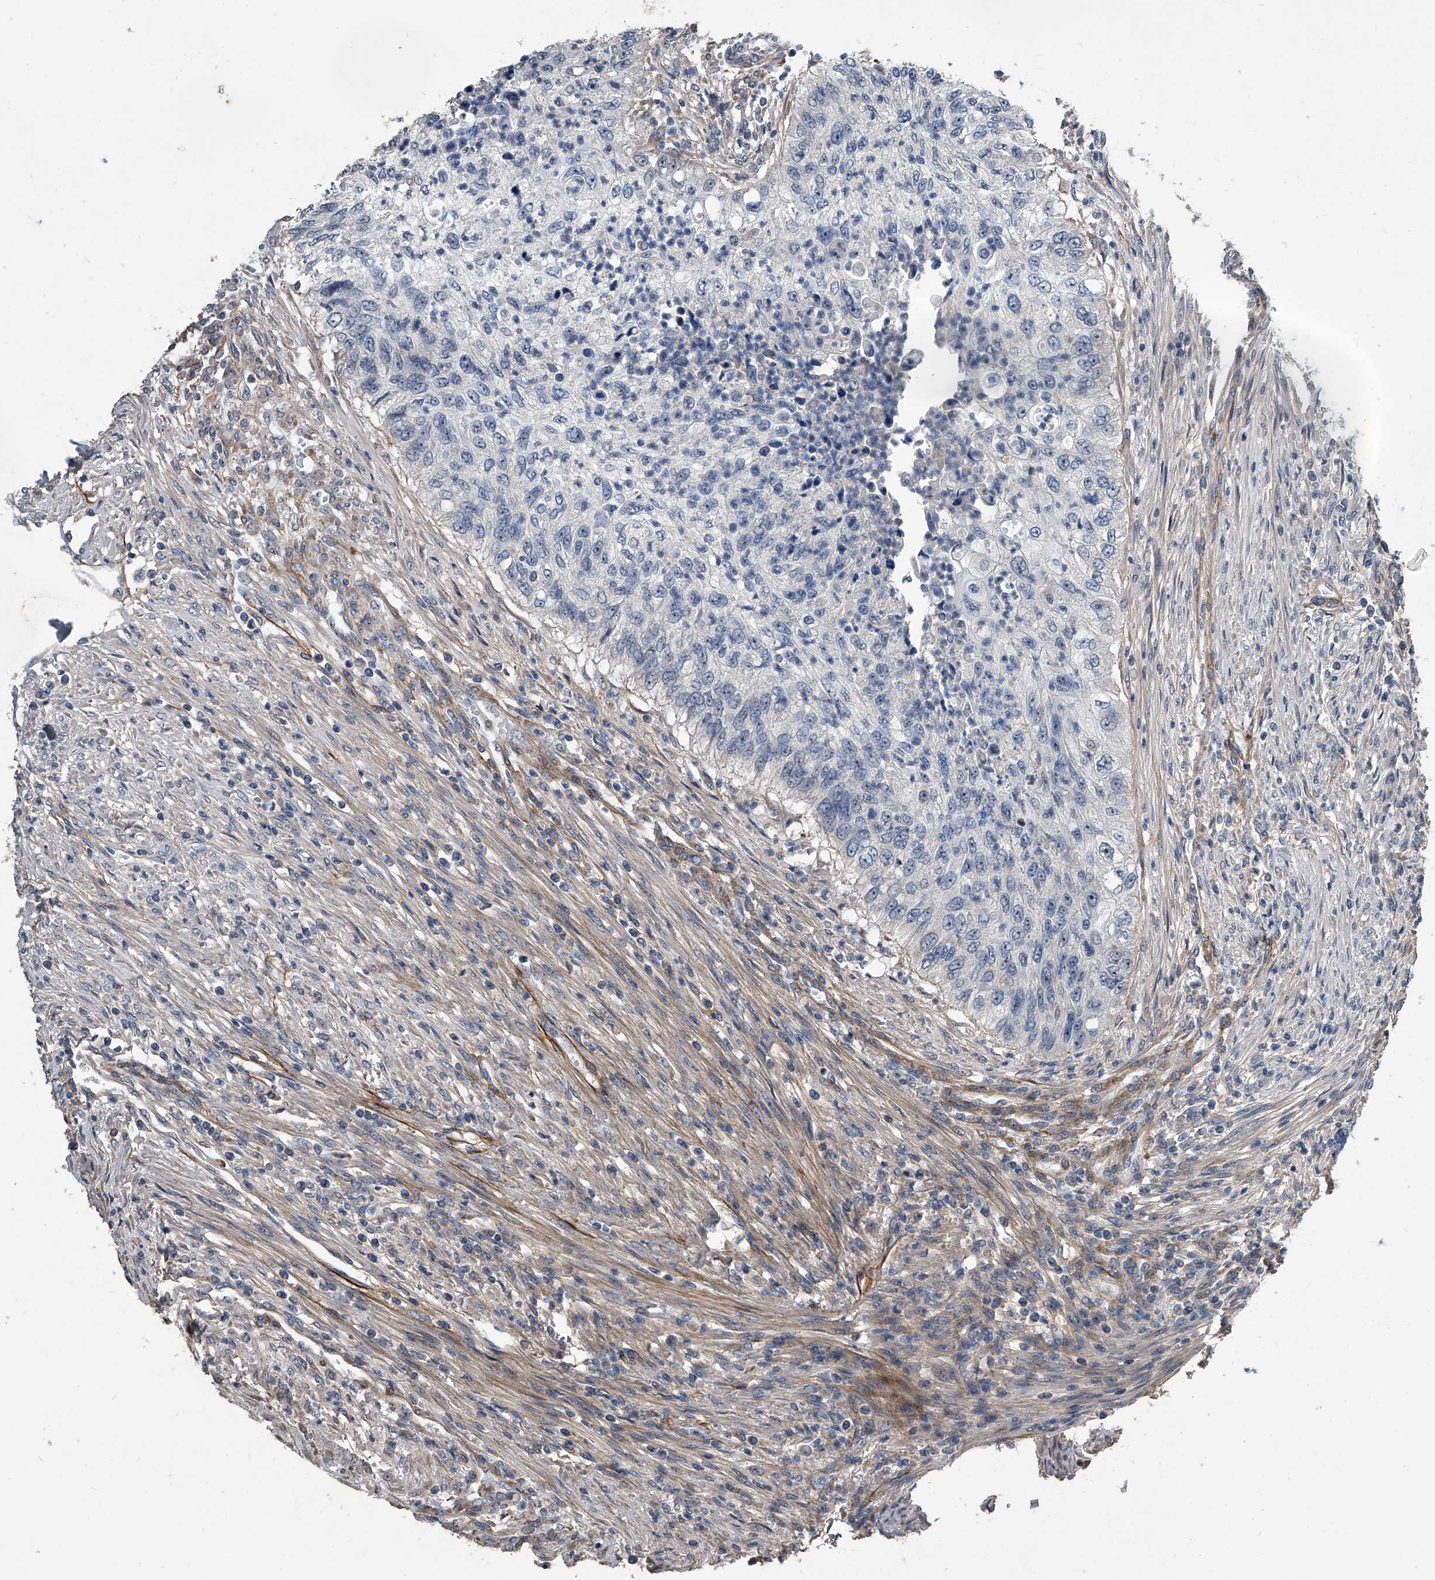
{"staining": {"intensity": "negative", "quantity": "none", "location": "none"}, "tissue": "urothelial cancer", "cell_type": "Tumor cells", "image_type": "cancer", "snomed": [{"axis": "morphology", "description": "Urothelial carcinoma, High grade"}, {"axis": "topography", "description": "Urinary bladder"}], "caption": "Immunohistochemical staining of high-grade urothelial carcinoma displays no significant positivity in tumor cells.", "gene": "PHACTR1", "patient": {"sex": "female", "age": 60}}